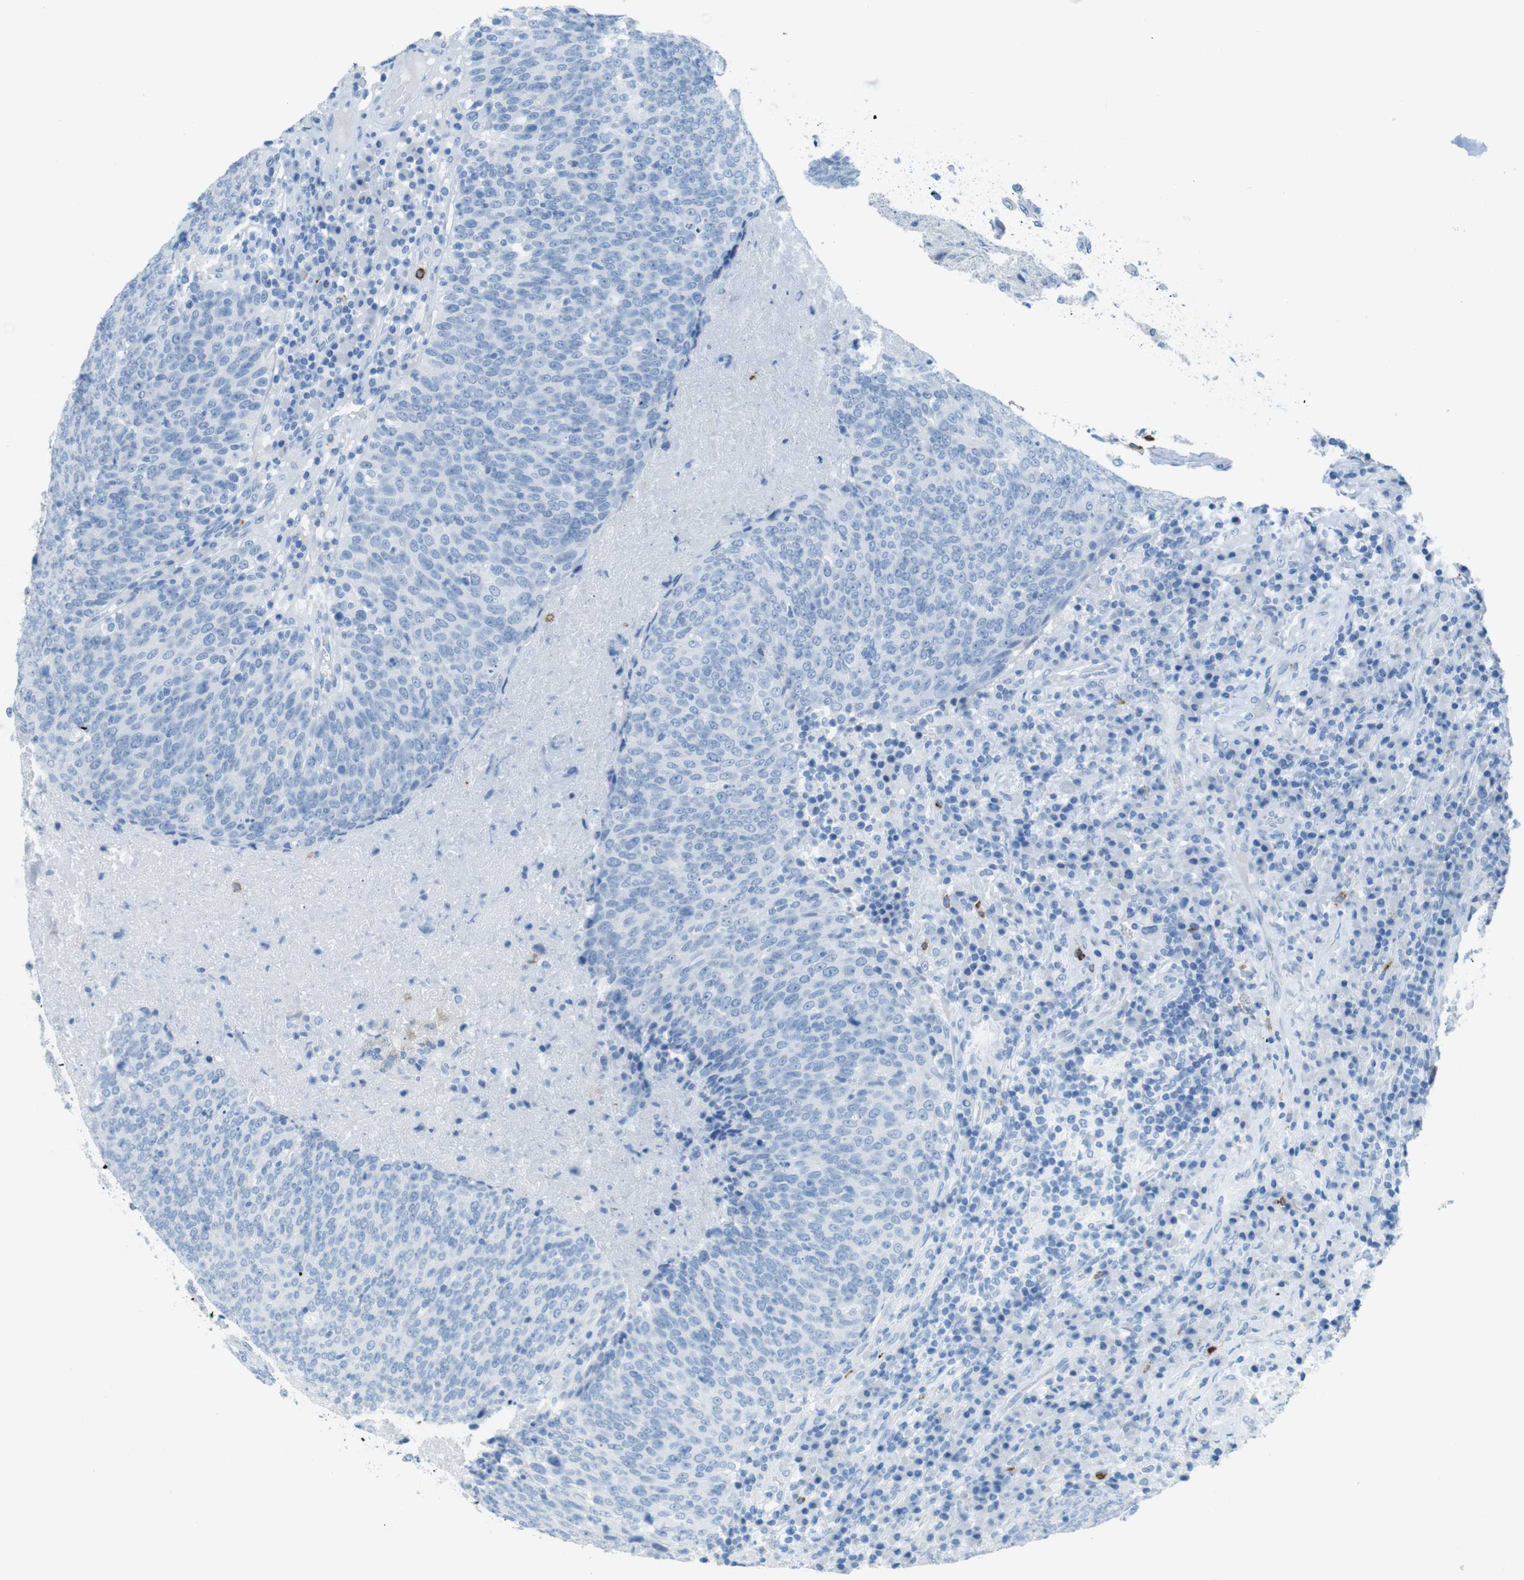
{"staining": {"intensity": "negative", "quantity": "none", "location": "none"}, "tissue": "head and neck cancer", "cell_type": "Tumor cells", "image_type": "cancer", "snomed": [{"axis": "morphology", "description": "Squamous cell carcinoma, NOS"}, {"axis": "morphology", "description": "Squamous cell carcinoma, metastatic, NOS"}, {"axis": "topography", "description": "Lymph node"}, {"axis": "topography", "description": "Head-Neck"}], "caption": "Human head and neck metastatic squamous cell carcinoma stained for a protein using immunohistochemistry exhibits no positivity in tumor cells.", "gene": "MCEMP1", "patient": {"sex": "male", "age": 62}}